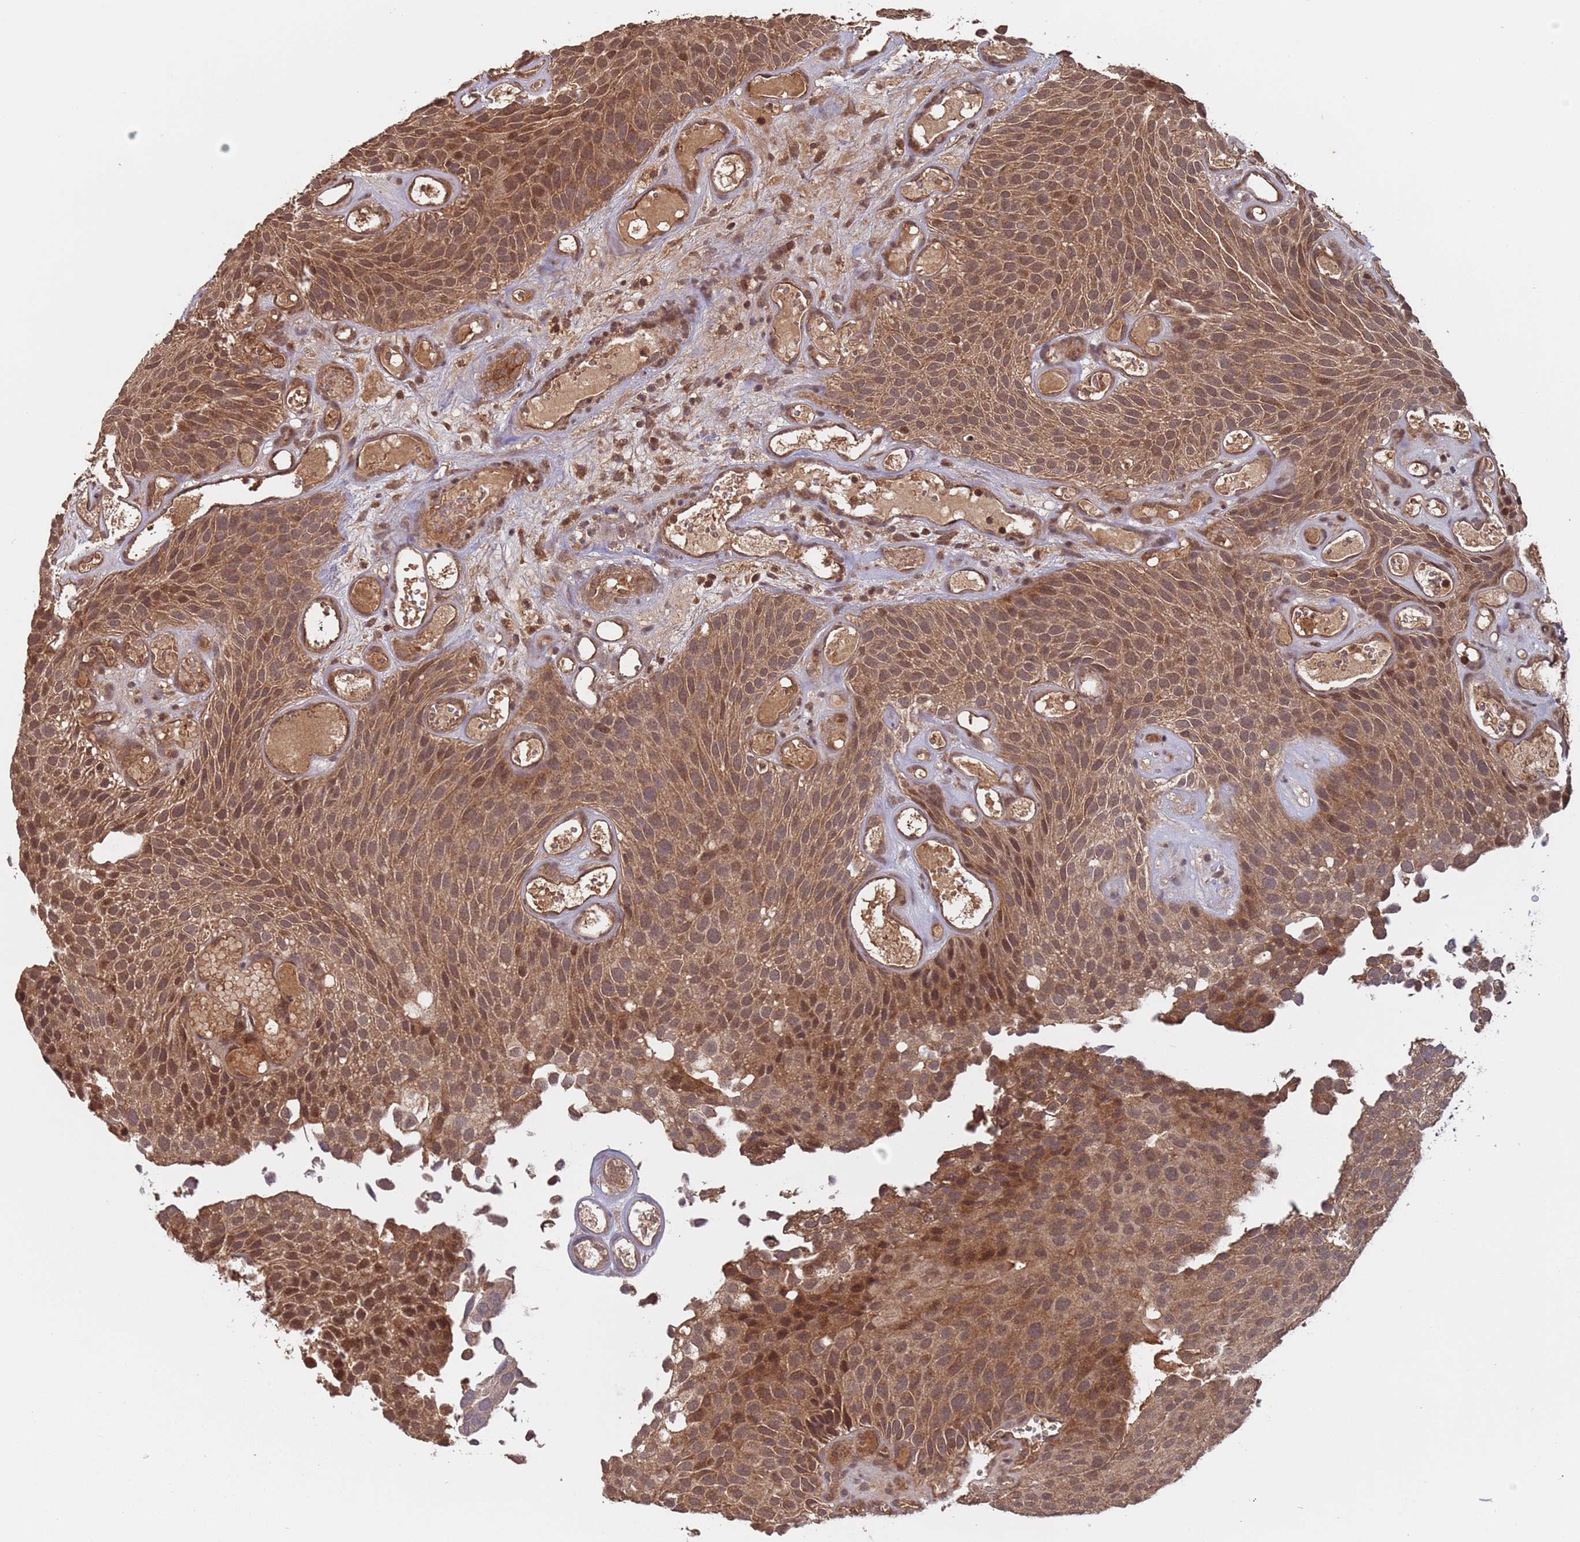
{"staining": {"intensity": "moderate", "quantity": ">75%", "location": "cytoplasmic/membranous,nuclear"}, "tissue": "urothelial cancer", "cell_type": "Tumor cells", "image_type": "cancer", "snomed": [{"axis": "morphology", "description": "Urothelial carcinoma, Low grade"}, {"axis": "topography", "description": "Urinary bladder"}], "caption": "Immunohistochemical staining of human low-grade urothelial carcinoma exhibits medium levels of moderate cytoplasmic/membranous and nuclear protein expression in about >75% of tumor cells. Immunohistochemistry (ihc) stains the protein of interest in brown and the nuclei are stained blue.", "gene": "ERI1", "patient": {"sex": "male", "age": 89}}